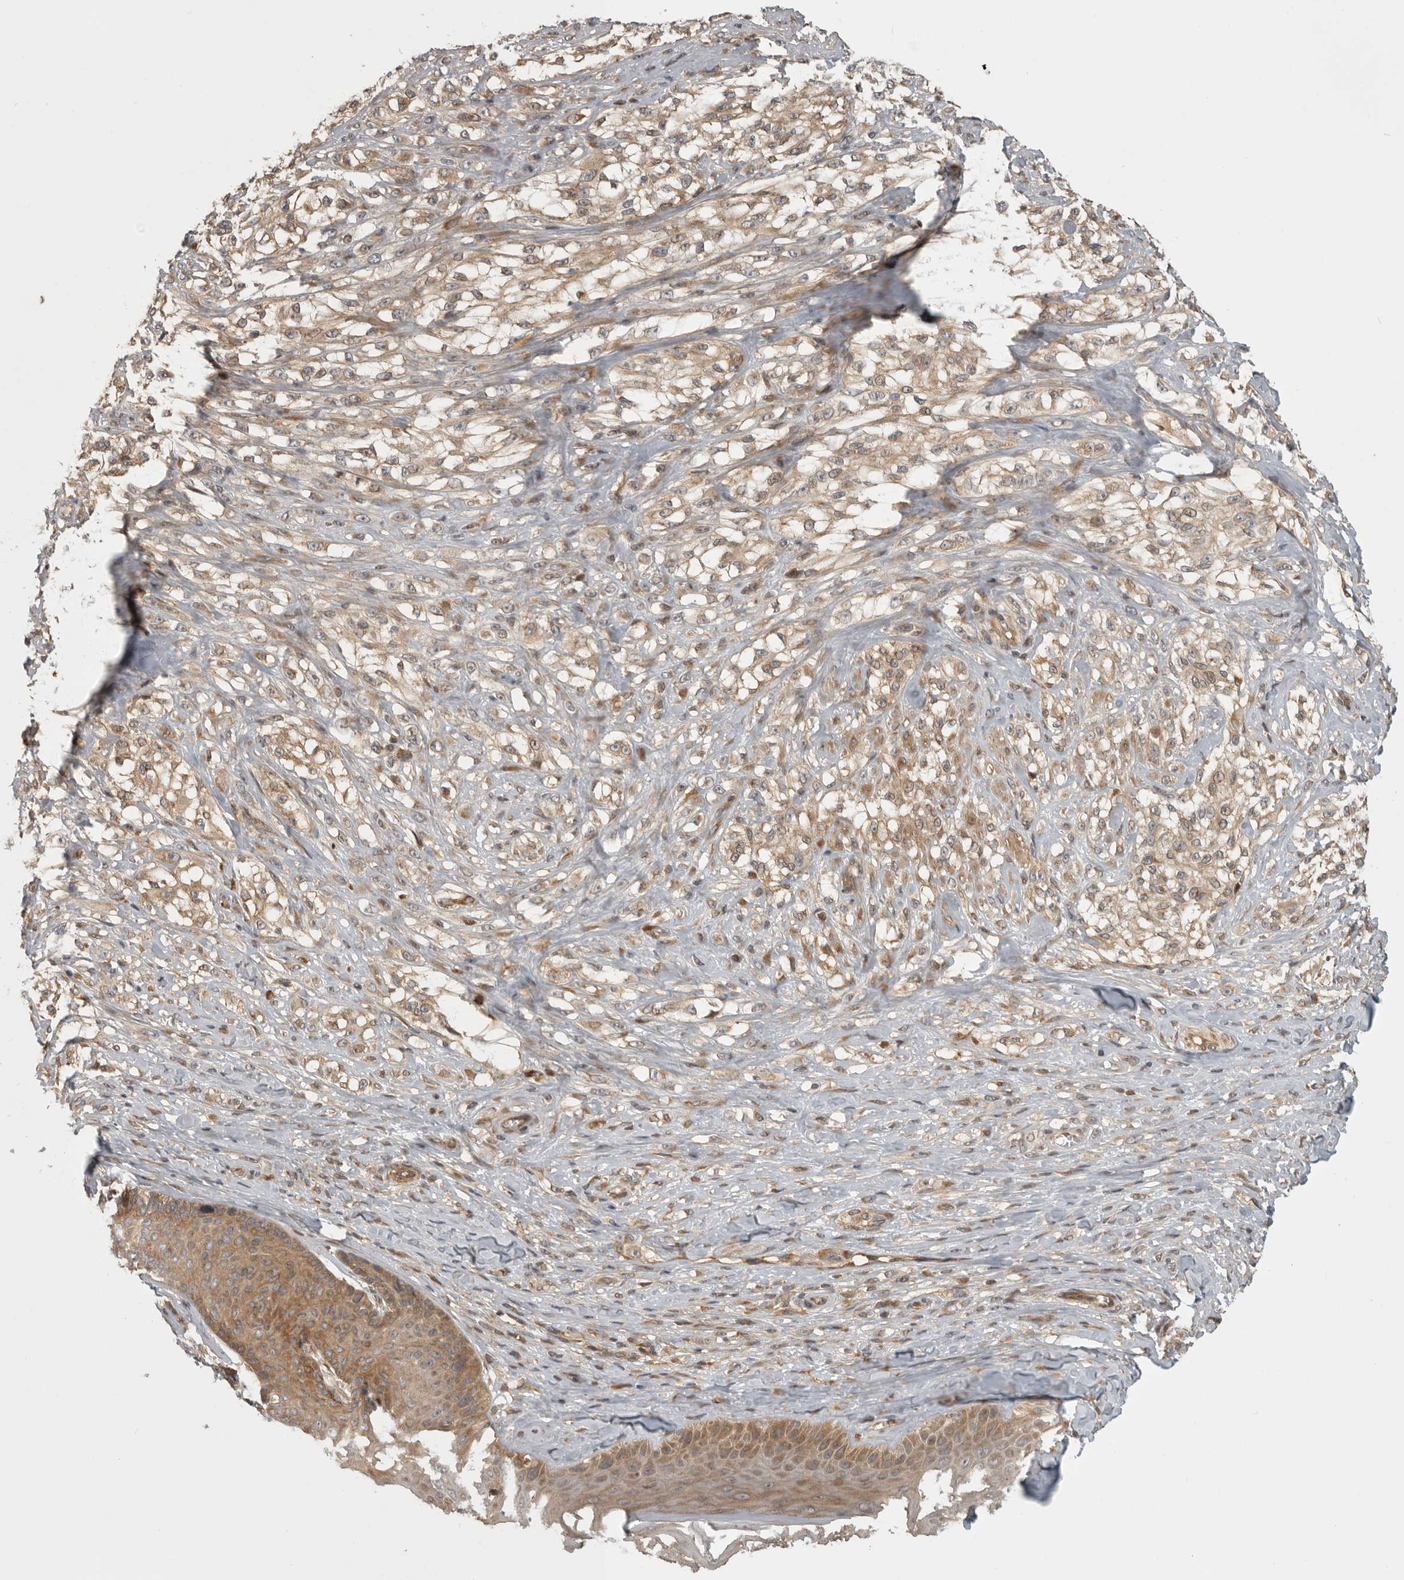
{"staining": {"intensity": "weak", "quantity": ">75%", "location": "cytoplasmic/membranous"}, "tissue": "melanoma", "cell_type": "Tumor cells", "image_type": "cancer", "snomed": [{"axis": "morphology", "description": "Malignant melanoma, NOS"}, {"axis": "topography", "description": "Skin of head"}], "caption": "Immunohistochemical staining of human malignant melanoma reveals weak cytoplasmic/membranous protein staining in about >75% of tumor cells. (Stains: DAB in brown, nuclei in blue, Microscopy: brightfield microscopy at high magnification).", "gene": "CUEDC1", "patient": {"sex": "male", "age": 83}}